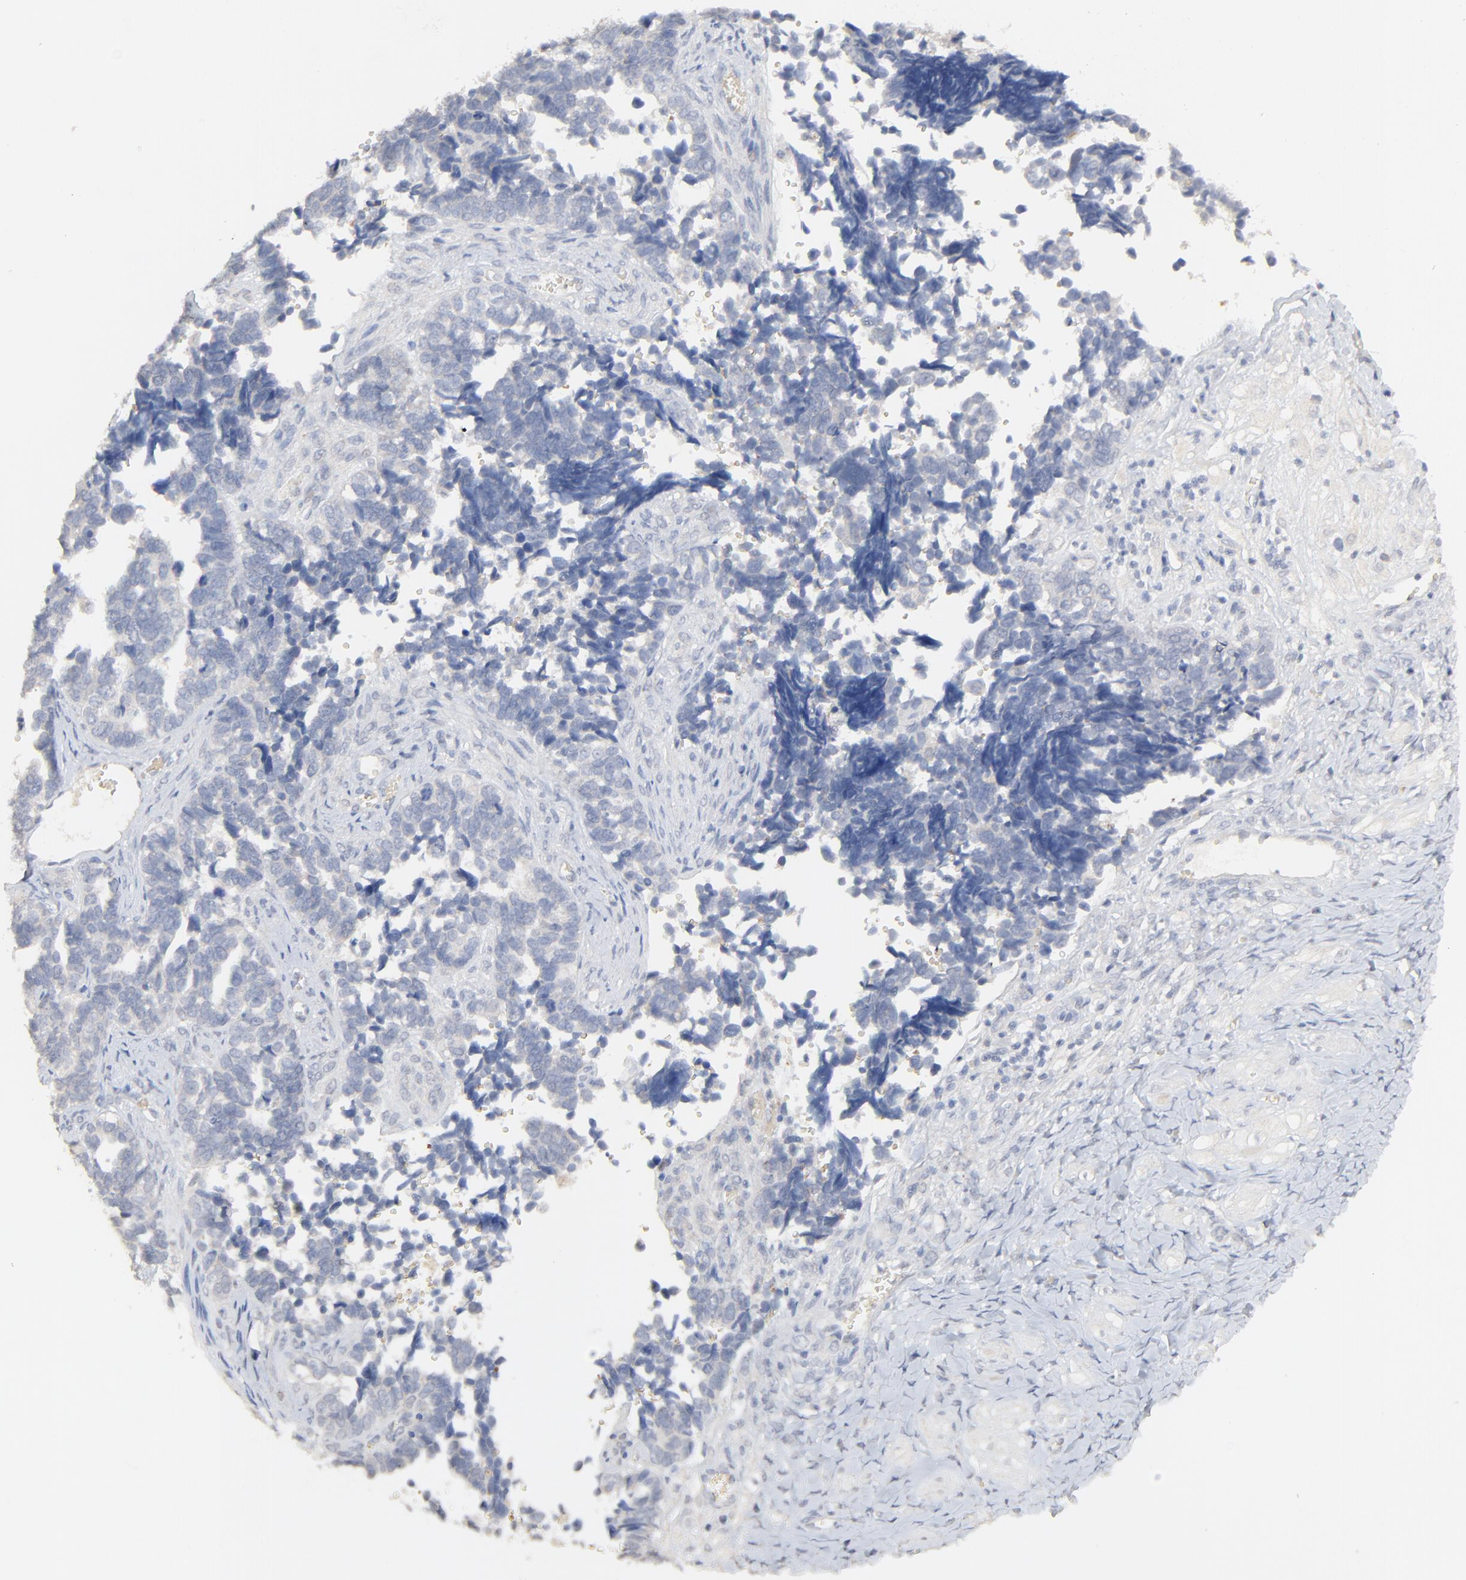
{"staining": {"intensity": "negative", "quantity": "none", "location": "none"}, "tissue": "ovarian cancer", "cell_type": "Tumor cells", "image_type": "cancer", "snomed": [{"axis": "morphology", "description": "Cystadenocarcinoma, serous, NOS"}, {"axis": "topography", "description": "Ovary"}], "caption": "Ovarian serous cystadenocarcinoma stained for a protein using immunohistochemistry (IHC) exhibits no staining tumor cells.", "gene": "FANCB", "patient": {"sex": "female", "age": 77}}